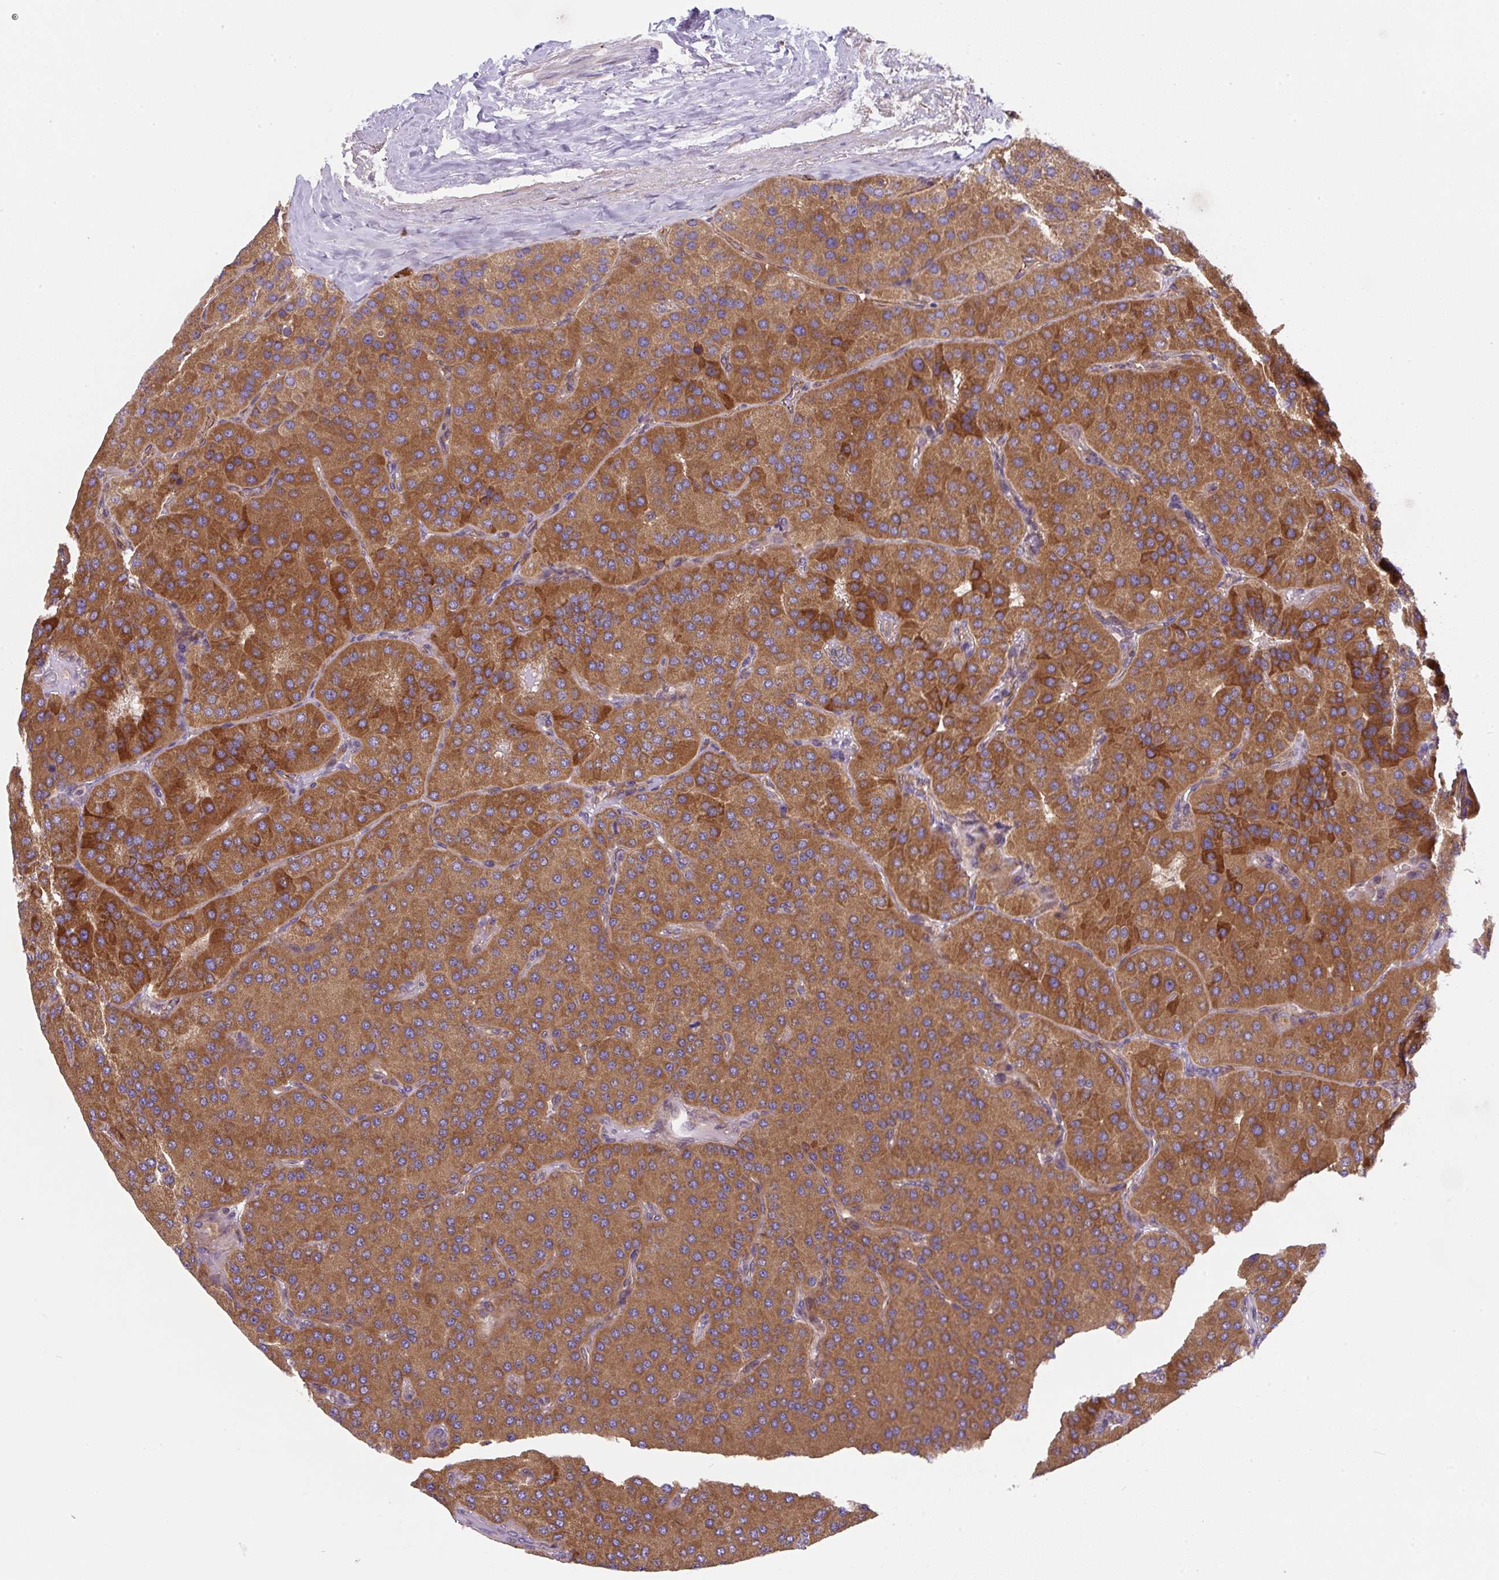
{"staining": {"intensity": "moderate", "quantity": ">75%", "location": "cytoplasmic/membranous"}, "tissue": "parathyroid gland", "cell_type": "Glandular cells", "image_type": "normal", "snomed": [{"axis": "morphology", "description": "Normal tissue, NOS"}, {"axis": "morphology", "description": "Adenoma, NOS"}, {"axis": "topography", "description": "Parathyroid gland"}], "caption": "A high-resolution micrograph shows IHC staining of benign parathyroid gland, which displays moderate cytoplasmic/membranous positivity in approximately >75% of glandular cells.", "gene": "APOBEC3D", "patient": {"sex": "female", "age": 86}}